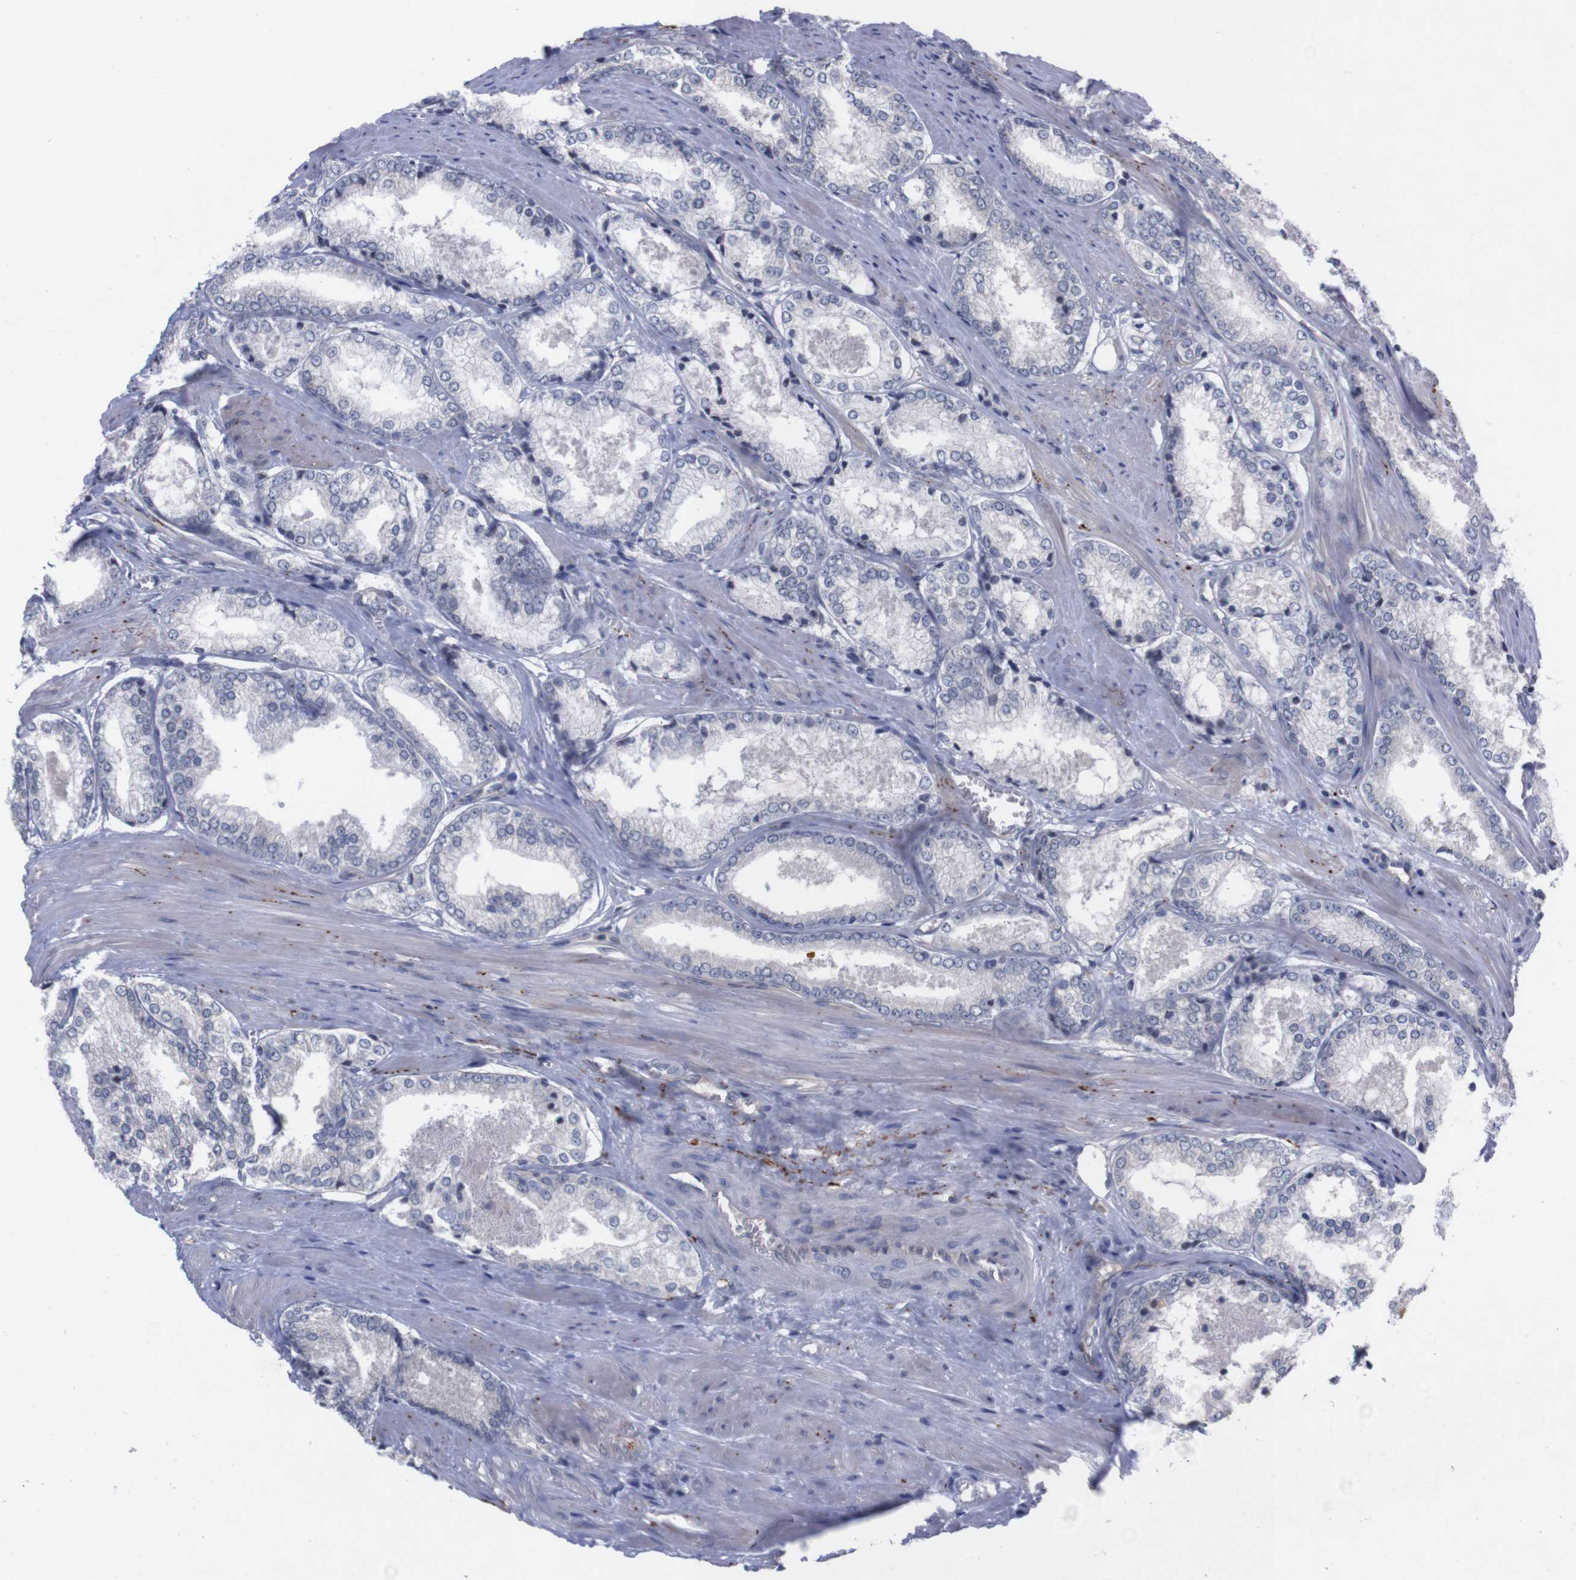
{"staining": {"intensity": "negative", "quantity": "none", "location": "none"}, "tissue": "prostate cancer", "cell_type": "Tumor cells", "image_type": "cancer", "snomed": [{"axis": "morphology", "description": "Adenocarcinoma, Low grade"}, {"axis": "topography", "description": "Prostate"}], "caption": "A histopathology image of human prostate cancer is negative for staining in tumor cells. (Brightfield microscopy of DAB immunohistochemistry at high magnification).", "gene": "TNFRSF21", "patient": {"sex": "male", "age": 64}}